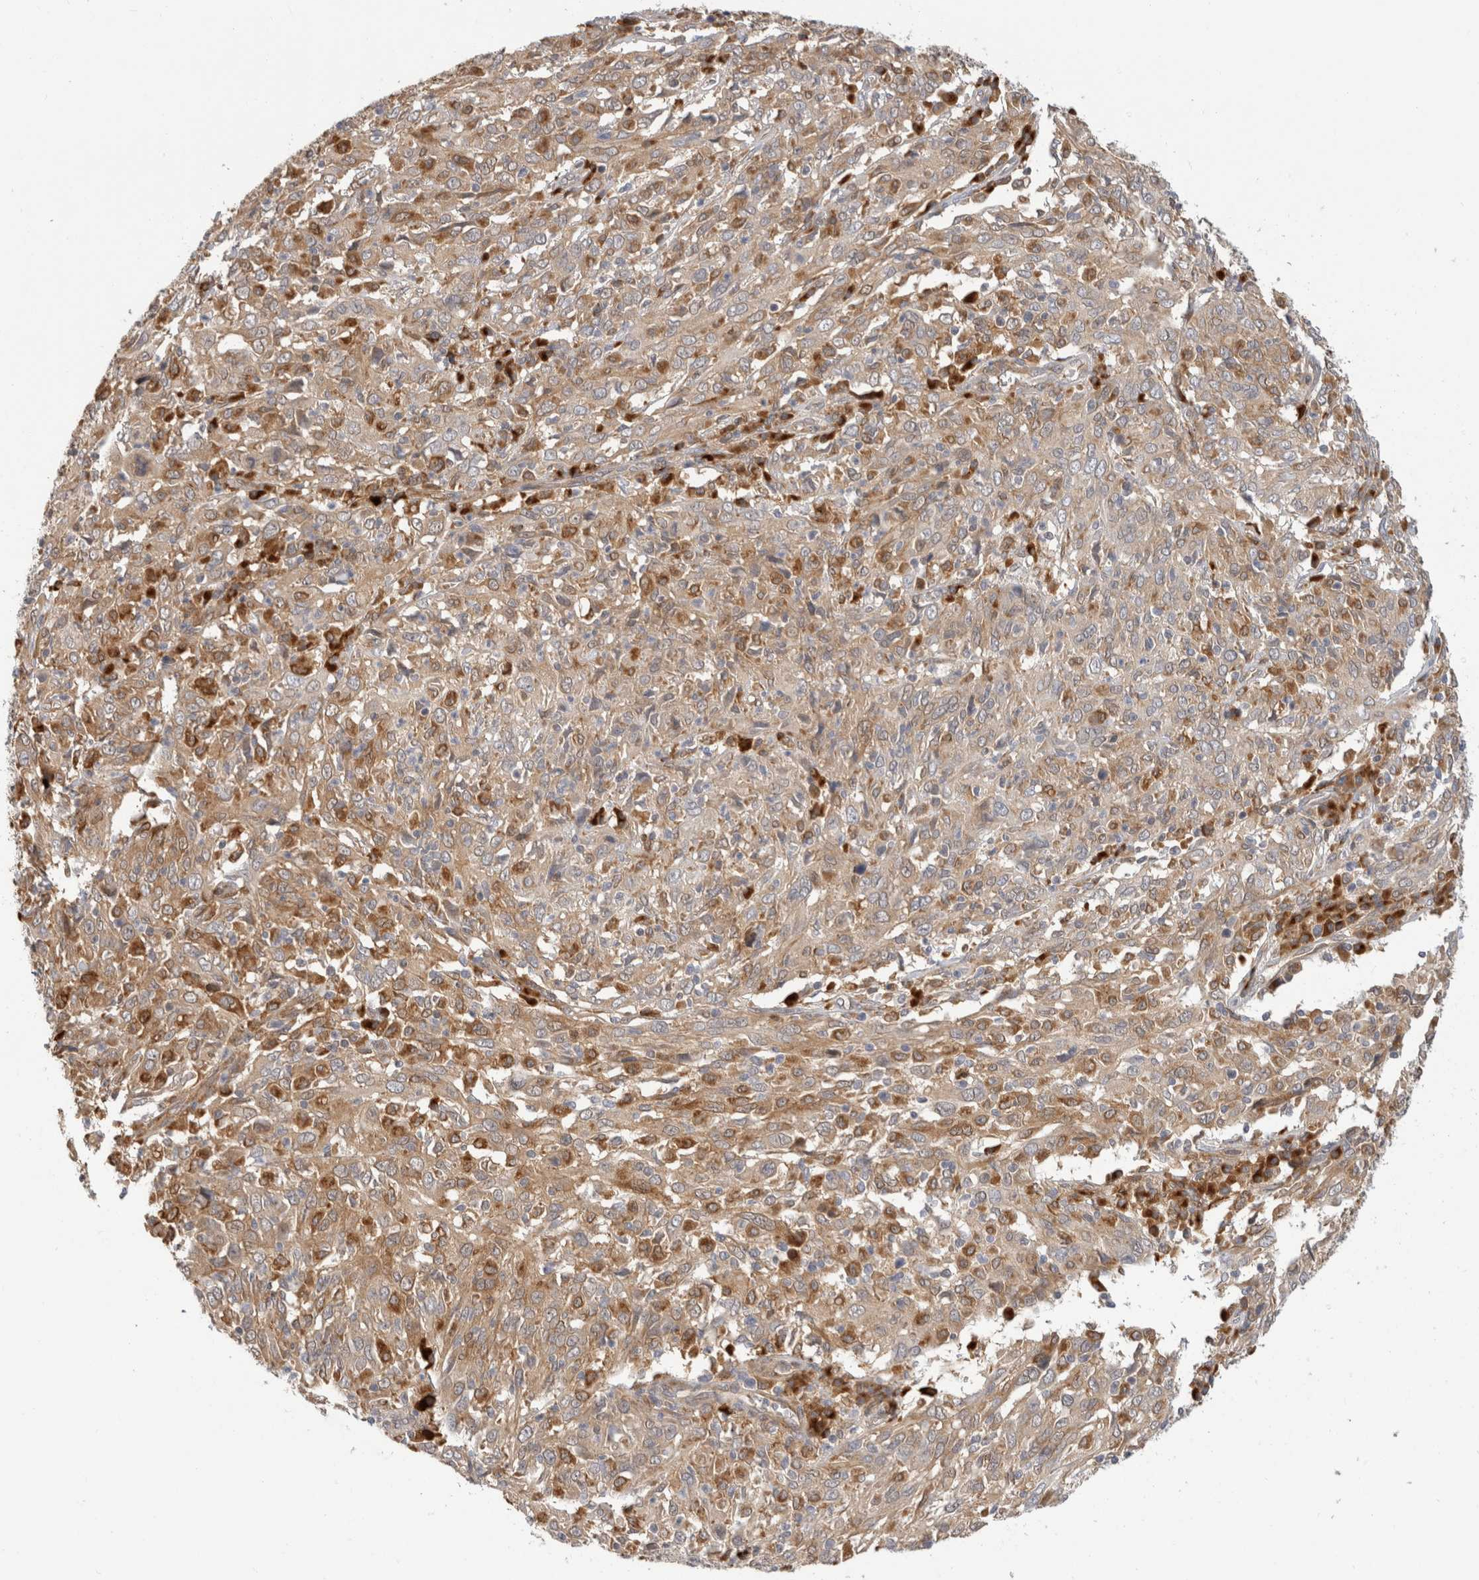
{"staining": {"intensity": "weak", "quantity": ">75%", "location": "cytoplasmic/membranous"}, "tissue": "cervical cancer", "cell_type": "Tumor cells", "image_type": "cancer", "snomed": [{"axis": "morphology", "description": "Squamous cell carcinoma, NOS"}, {"axis": "topography", "description": "Cervix"}], "caption": "Human cervical squamous cell carcinoma stained with a protein marker shows weak staining in tumor cells.", "gene": "APOL2", "patient": {"sex": "female", "age": 46}}